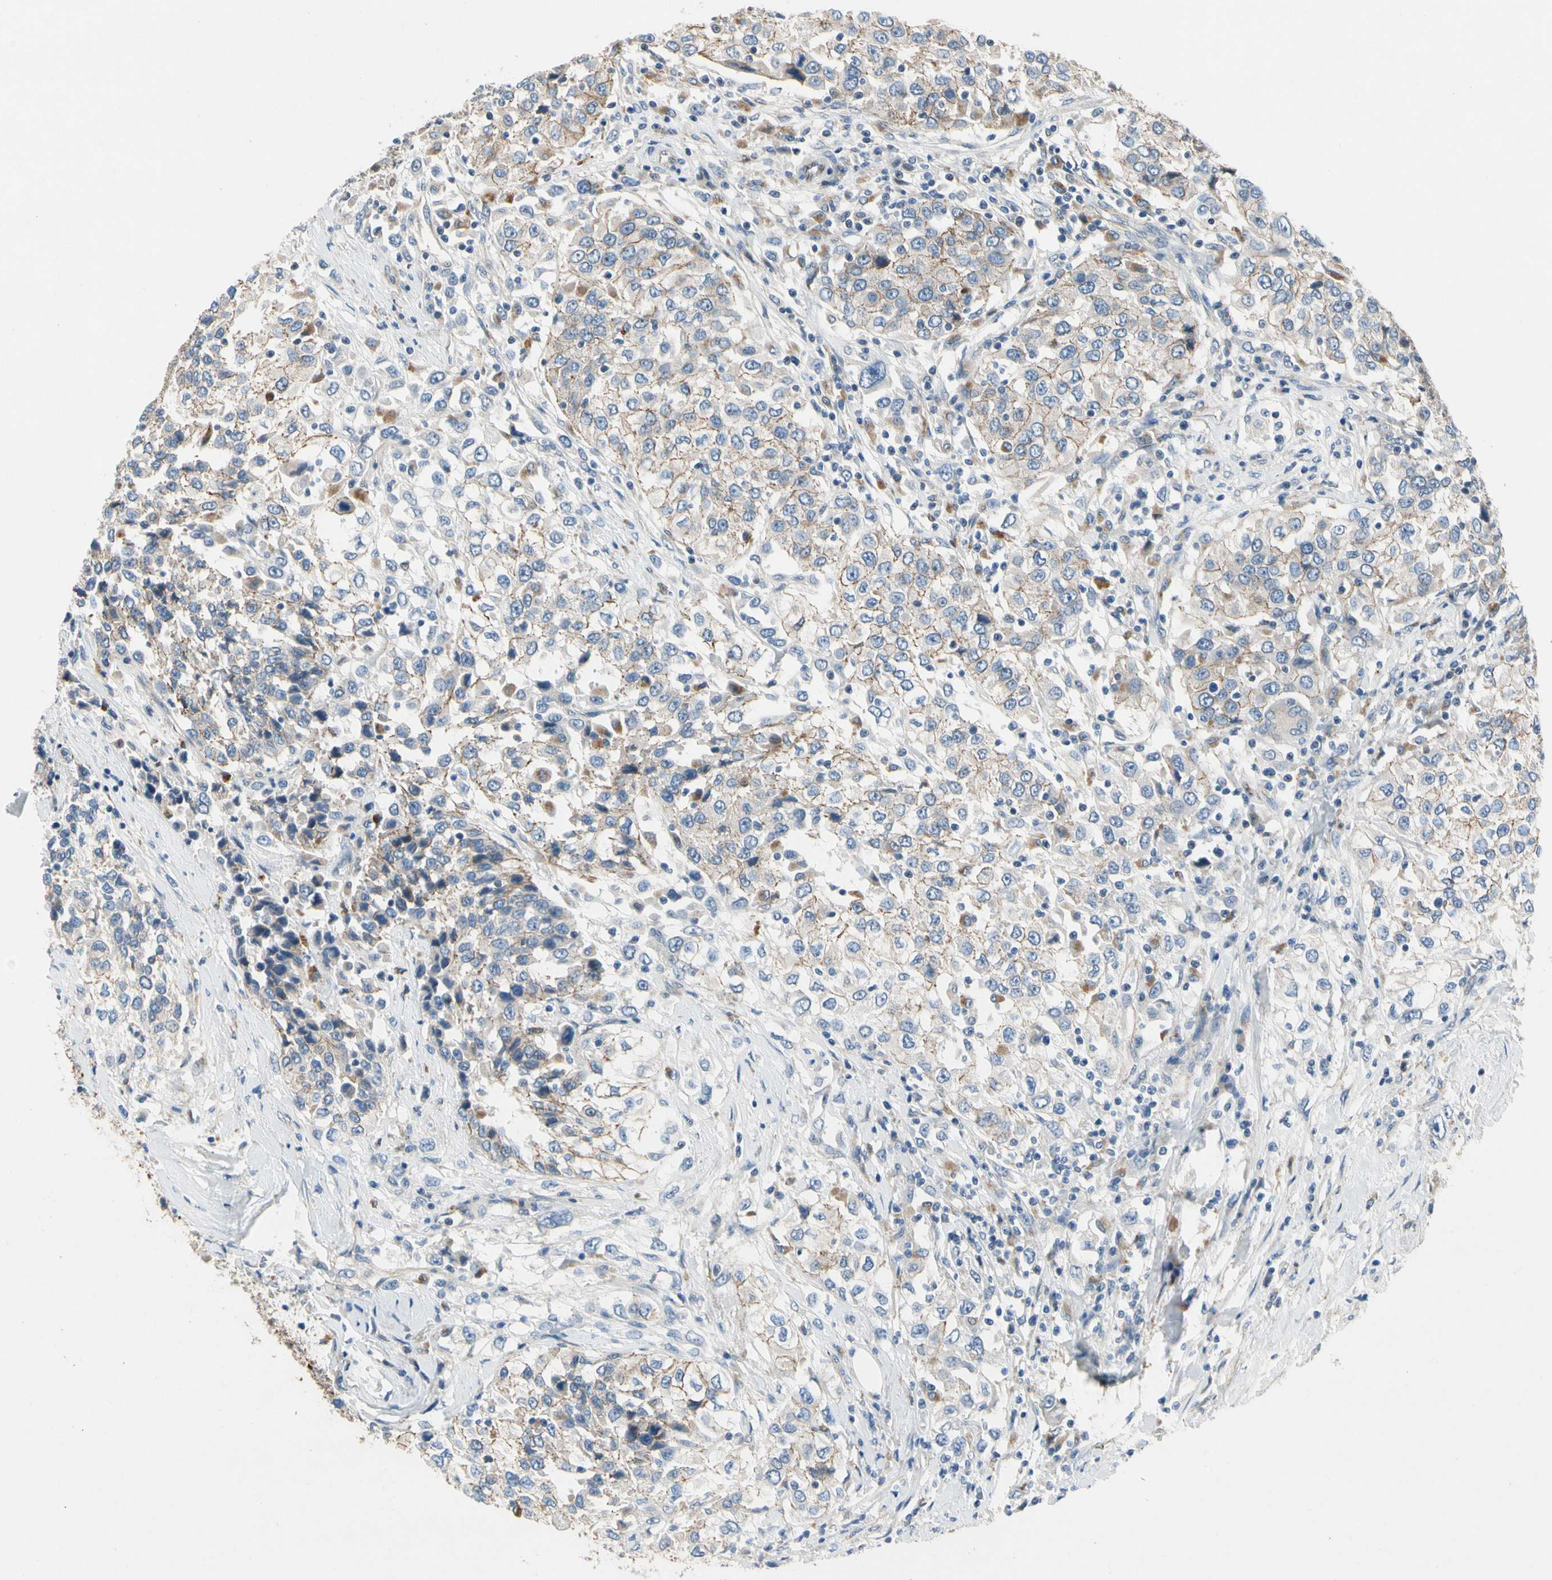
{"staining": {"intensity": "weak", "quantity": "25%-75%", "location": "cytoplasmic/membranous"}, "tissue": "urothelial cancer", "cell_type": "Tumor cells", "image_type": "cancer", "snomed": [{"axis": "morphology", "description": "Urothelial carcinoma, High grade"}, {"axis": "topography", "description": "Urinary bladder"}], "caption": "Immunohistochemistry (IHC) image of neoplastic tissue: urothelial cancer stained using immunohistochemistry (IHC) shows low levels of weak protein expression localized specifically in the cytoplasmic/membranous of tumor cells, appearing as a cytoplasmic/membranous brown color.", "gene": "LGR6", "patient": {"sex": "female", "age": 80}}